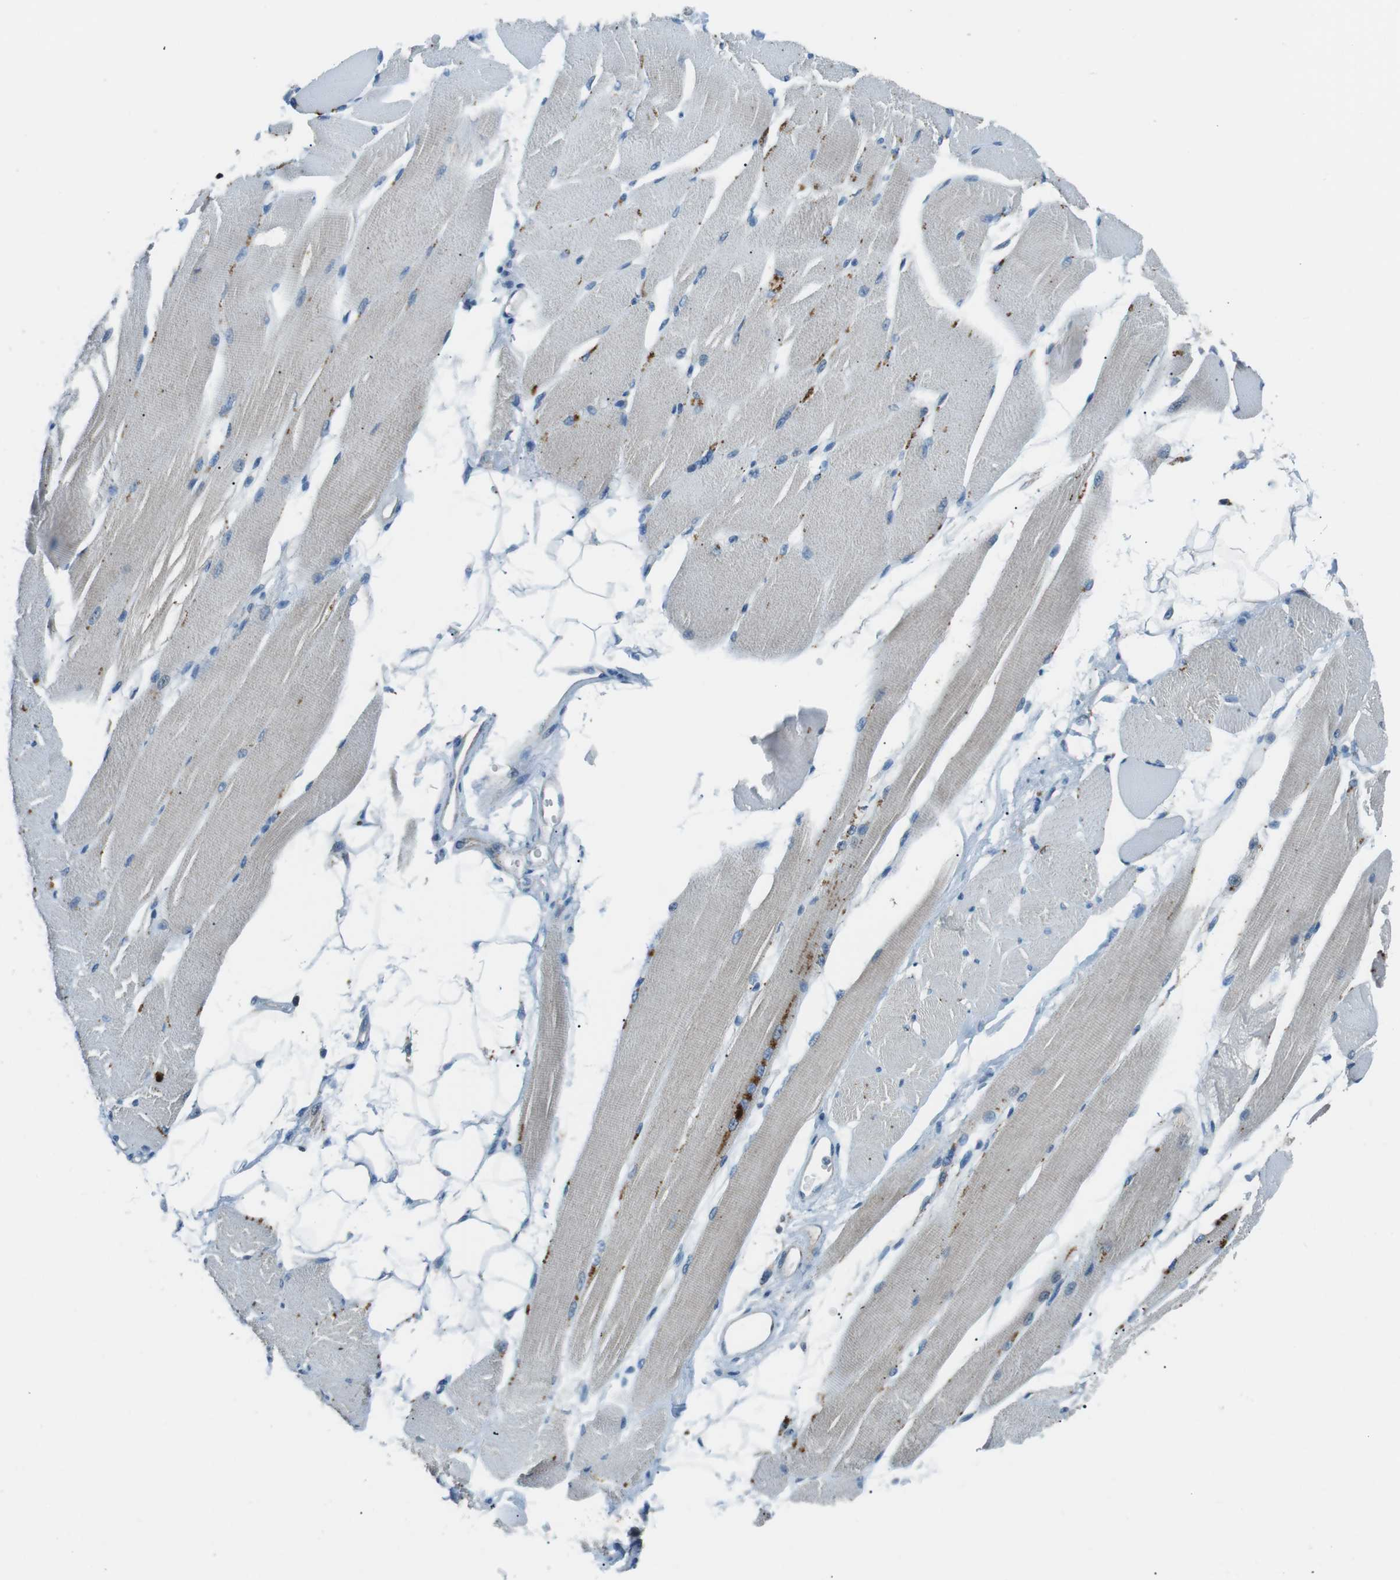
{"staining": {"intensity": "moderate", "quantity": "<25%", "location": "cytoplasmic/membranous"}, "tissue": "skeletal muscle", "cell_type": "Myocytes", "image_type": "normal", "snomed": [{"axis": "morphology", "description": "Normal tissue, NOS"}, {"axis": "topography", "description": "Skeletal muscle"}, {"axis": "topography", "description": "Peripheral nerve tissue"}], "caption": "A histopathology image showing moderate cytoplasmic/membranous staining in about <25% of myocytes in normal skeletal muscle, as visualized by brown immunohistochemical staining.", "gene": "BACE1", "patient": {"sex": "female", "age": 84}}